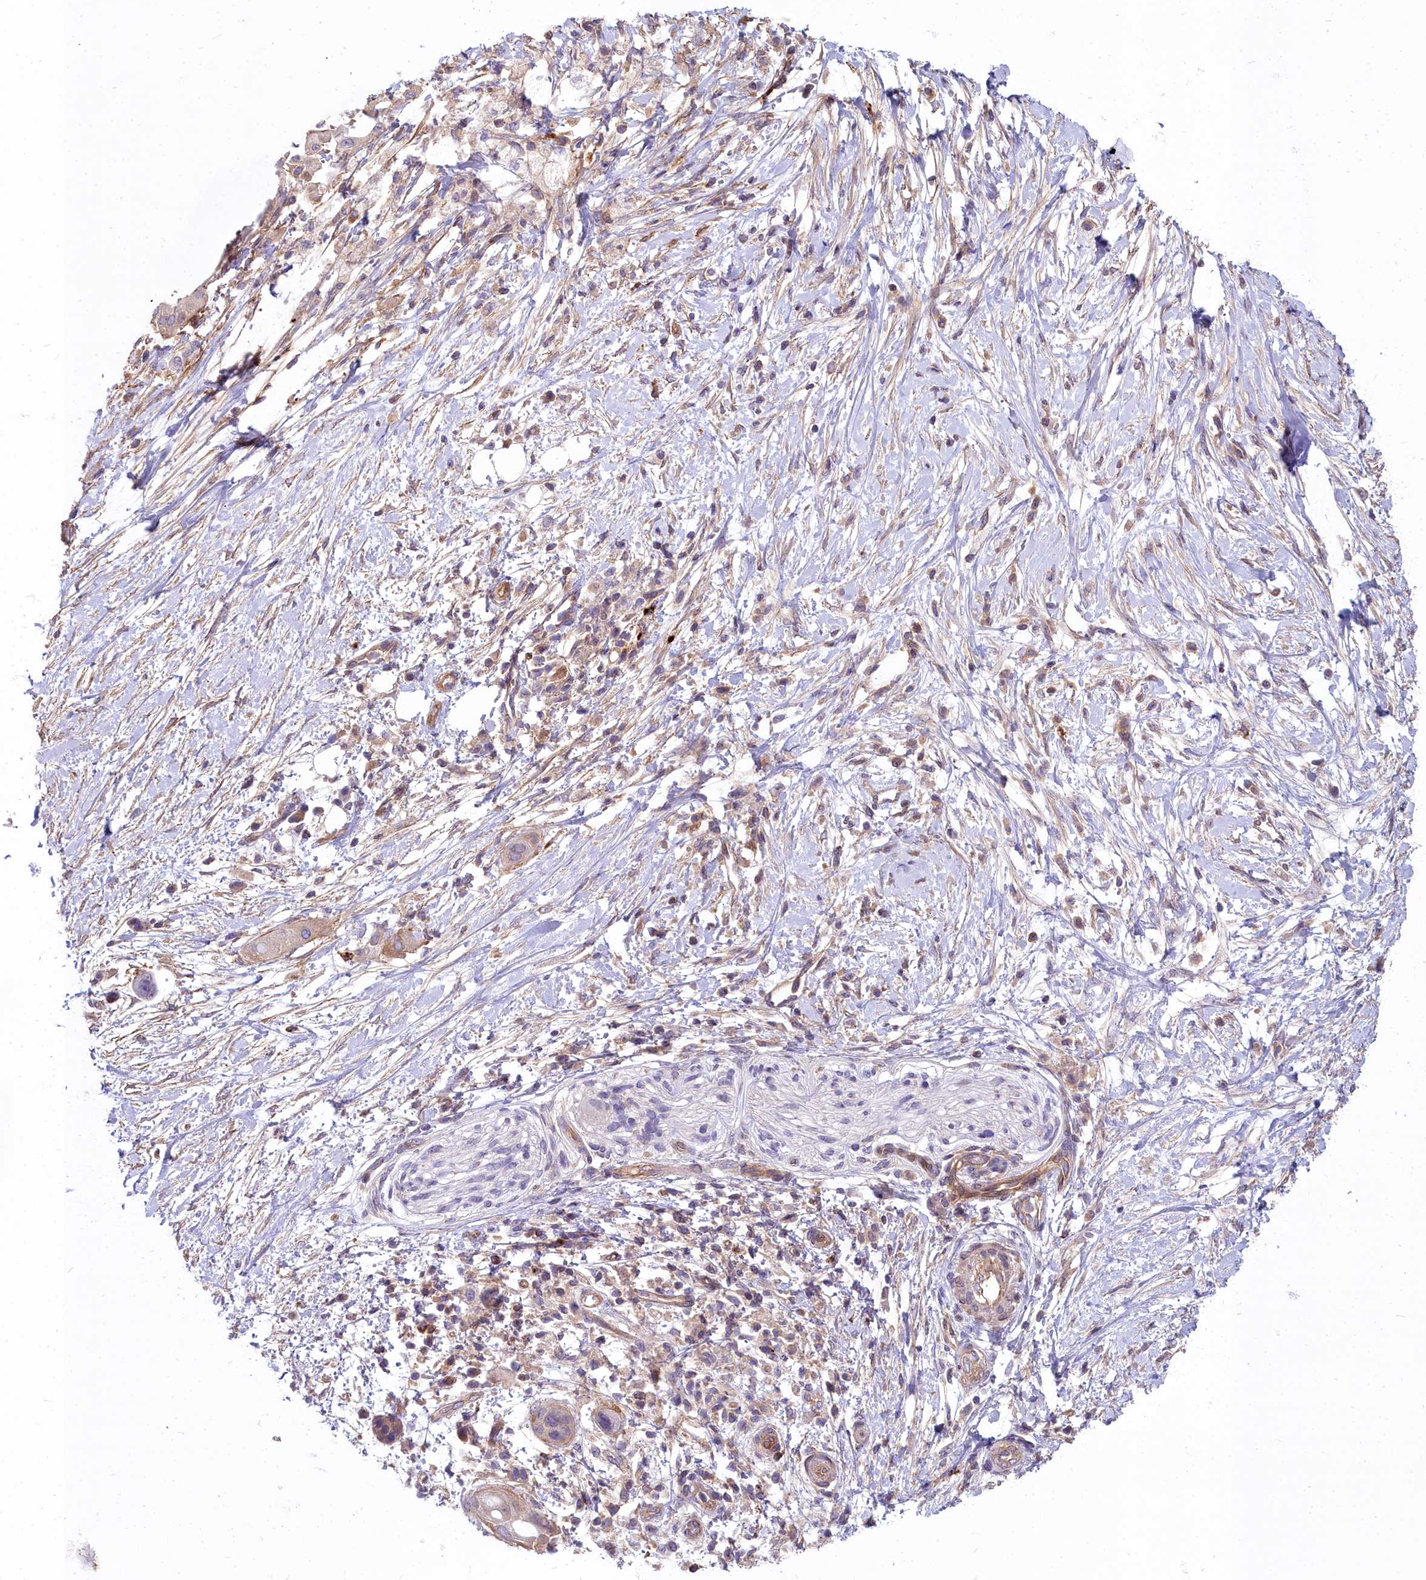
{"staining": {"intensity": "weak", "quantity": "<25%", "location": "cytoplasmic/membranous"}, "tissue": "pancreatic cancer", "cell_type": "Tumor cells", "image_type": "cancer", "snomed": [{"axis": "morphology", "description": "Adenocarcinoma, NOS"}, {"axis": "topography", "description": "Pancreas"}], "caption": "This is an IHC histopathology image of pancreatic adenocarcinoma. There is no expression in tumor cells.", "gene": "HLA-DOA", "patient": {"sex": "male", "age": 68}}